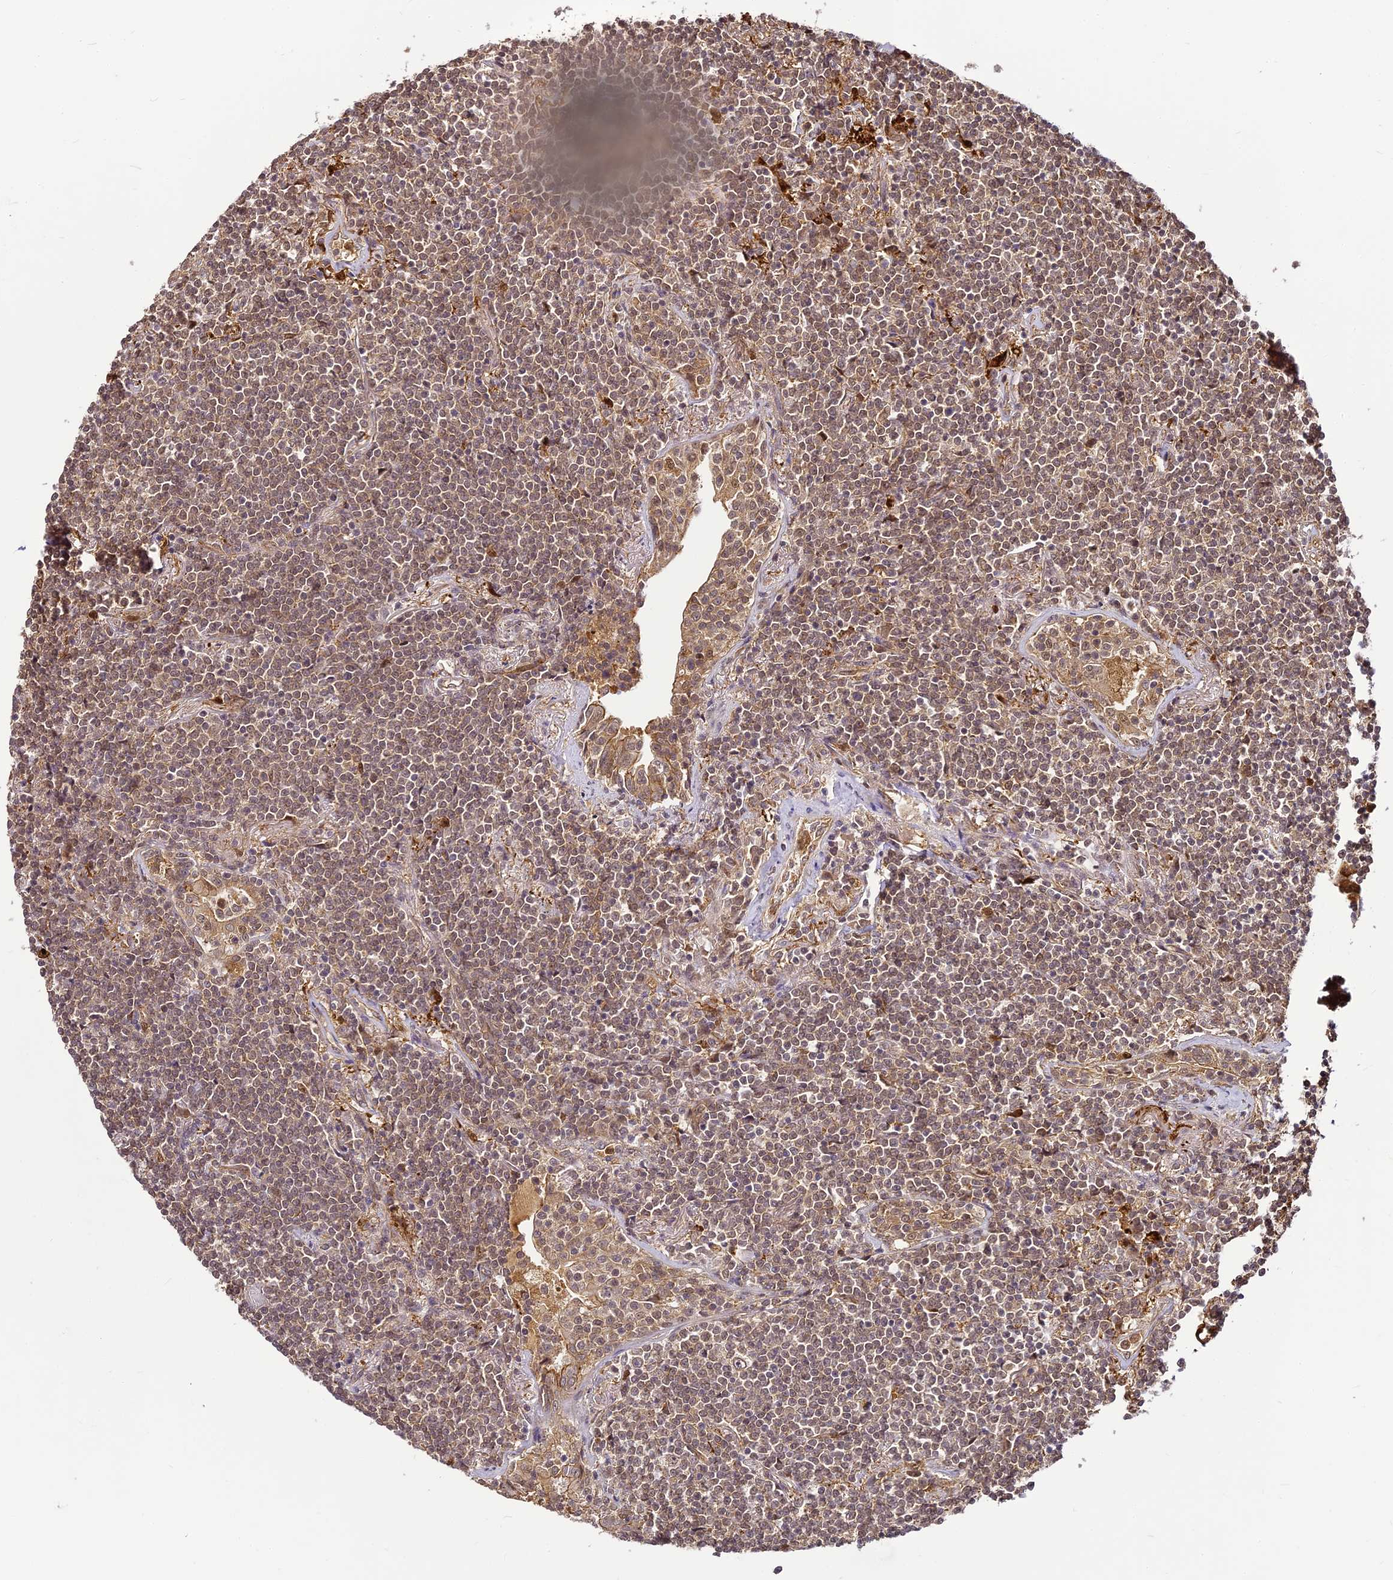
{"staining": {"intensity": "weak", "quantity": "25%-75%", "location": "cytoplasmic/membranous,nuclear"}, "tissue": "lymphoma", "cell_type": "Tumor cells", "image_type": "cancer", "snomed": [{"axis": "morphology", "description": "Malignant lymphoma, non-Hodgkin's type, Low grade"}, {"axis": "topography", "description": "Lung"}], "caption": "A micrograph showing weak cytoplasmic/membranous and nuclear staining in about 25%-75% of tumor cells in malignant lymphoma, non-Hodgkin's type (low-grade), as visualized by brown immunohistochemical staining.", "gene": "BCDIN3D", "patient": {"sex": "female", "age": 71}}